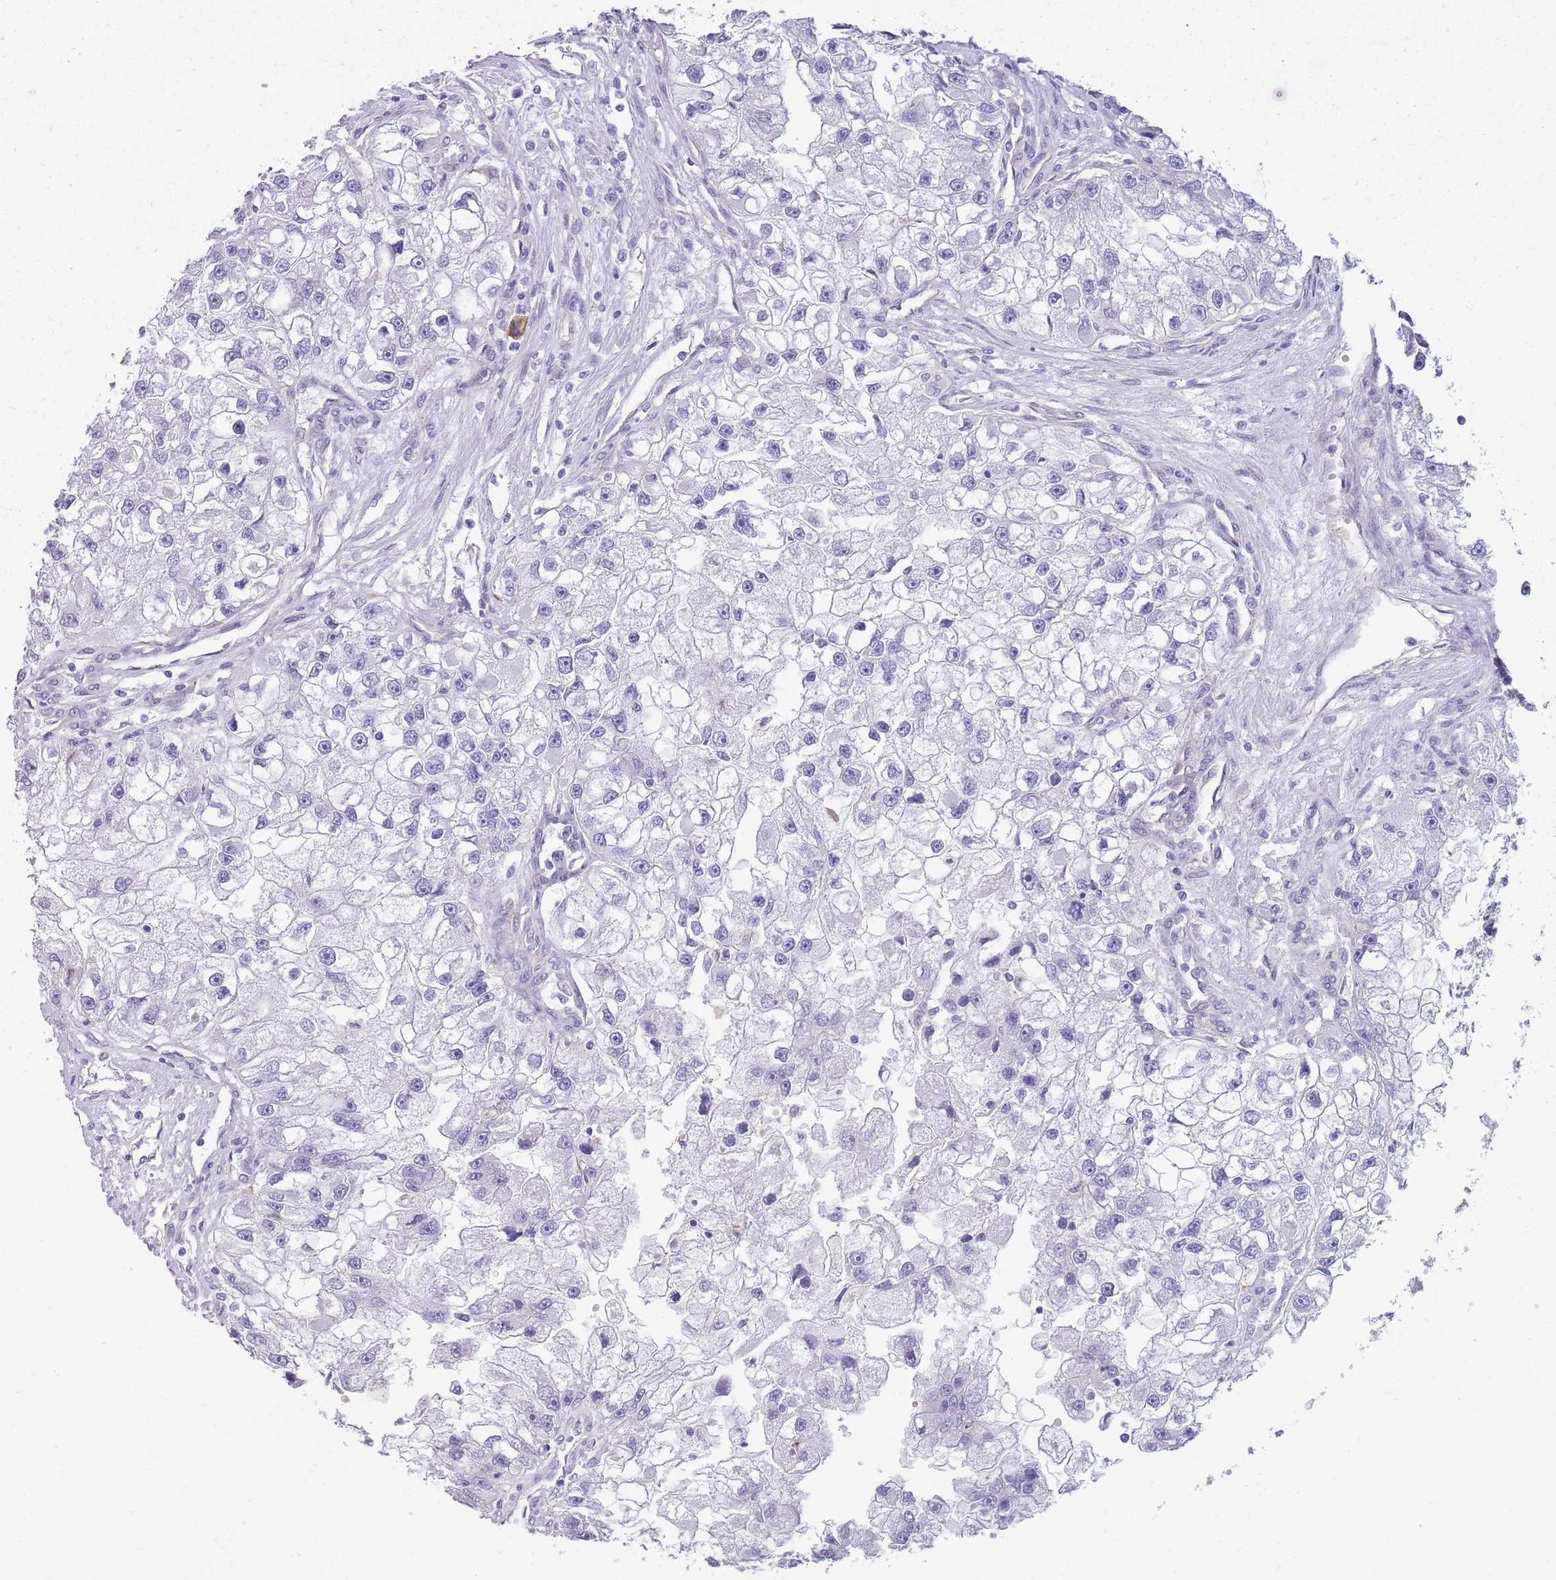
{"staining": {"intensity": "negative", "quantity": "none", "location": "none"}, "tissue": "renal cancer", "cell_type": "Tumor cells", "image_type": "cancer", "snomed": [{"axis": "morphology", "description": "Adenocarcinoma, NOS"}, {"axis": "topography", "description": "Kidney"}], "caption": "Adenocarcinoma (renal) was stained to show a protein in brown. There is no significant positivity in tumor cells. (Immunohistochemistry, brightfield microscopy, high magnification).", "gene": "RBP3", "patient": {"sex": "male", "age": 63}}